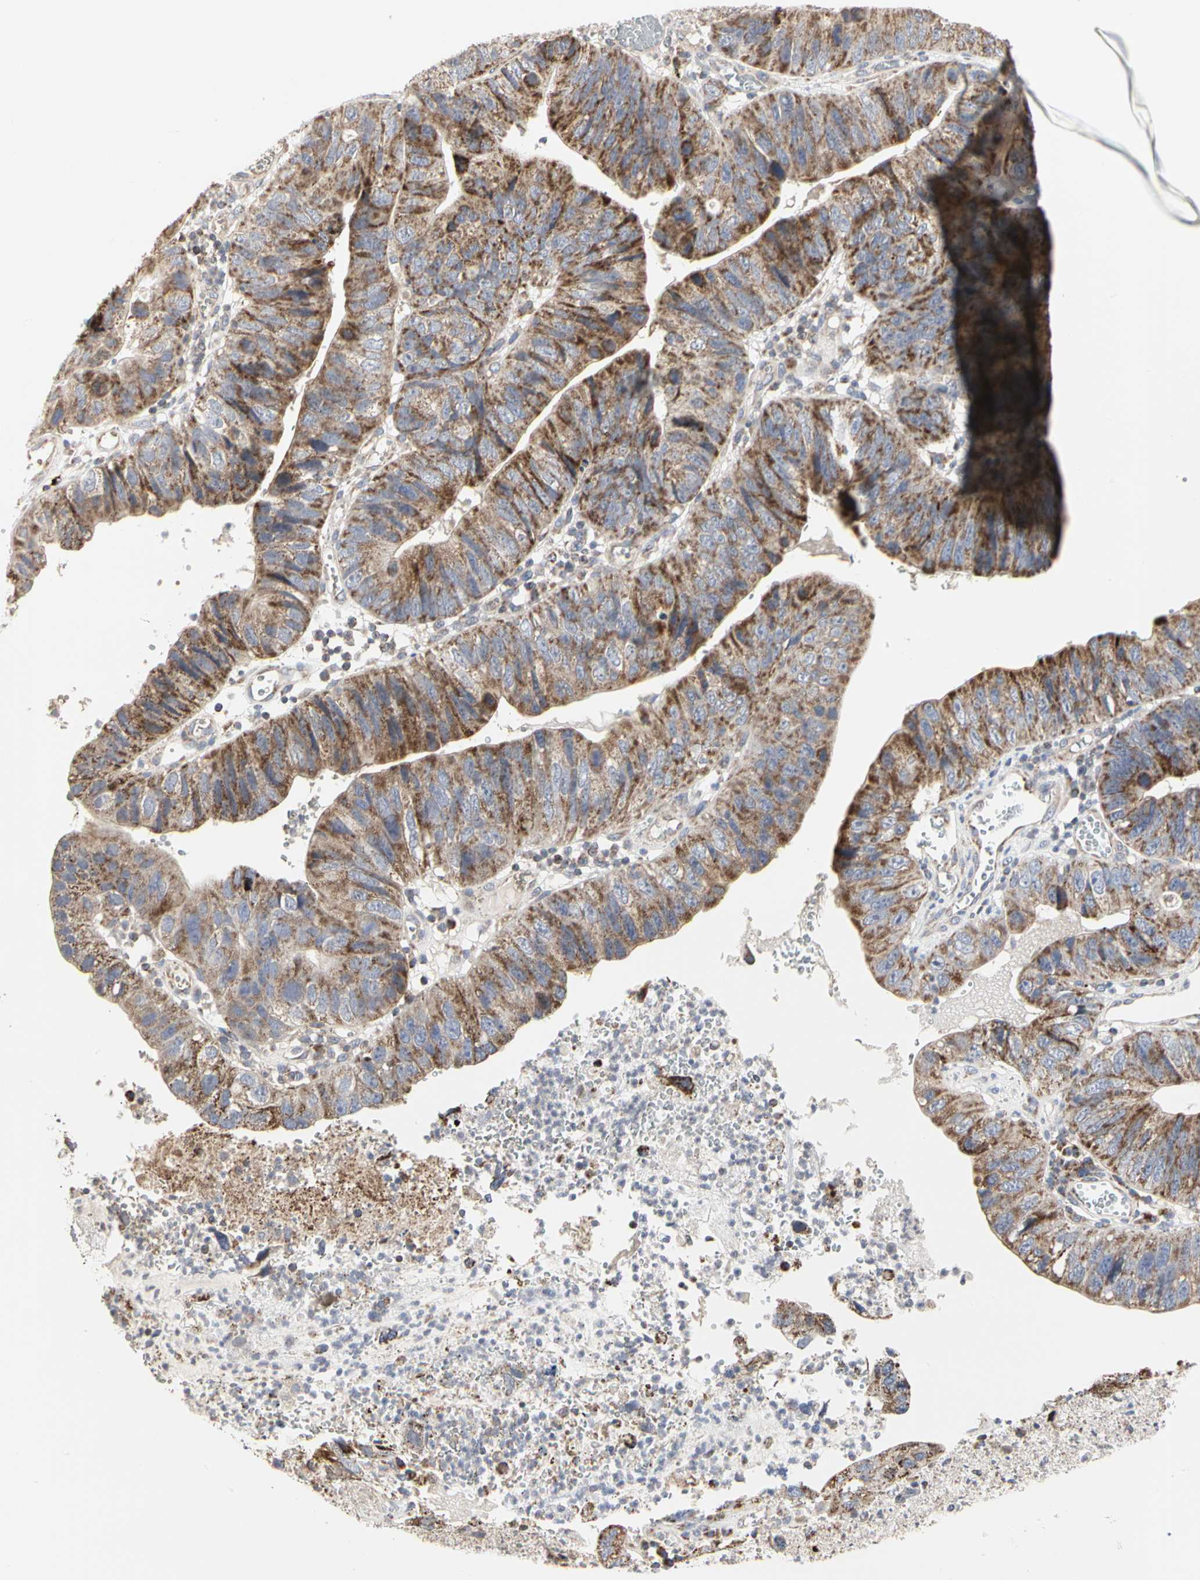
{"staining": {"intensity": "moderate", "quantity": ">75%", "location": "cytoplasmic/membranous"}, "tissue": "stomach cancer", "cell_type": "Tumor cells", "image_type": "cancer", "snomed": [{"axis": "morphology", "description": "Adenocarcinoma, NOS"}, {"axis": "topography", "description": "Stomach"}], "caption": "A brown stain highlights moderate cytoplasmic/membranous expression of a protein in human stomach cancer (adenocarcinoma) tumor cells.", "gene": "TSKU", "patient": {"sex": "male", "age": 59}}